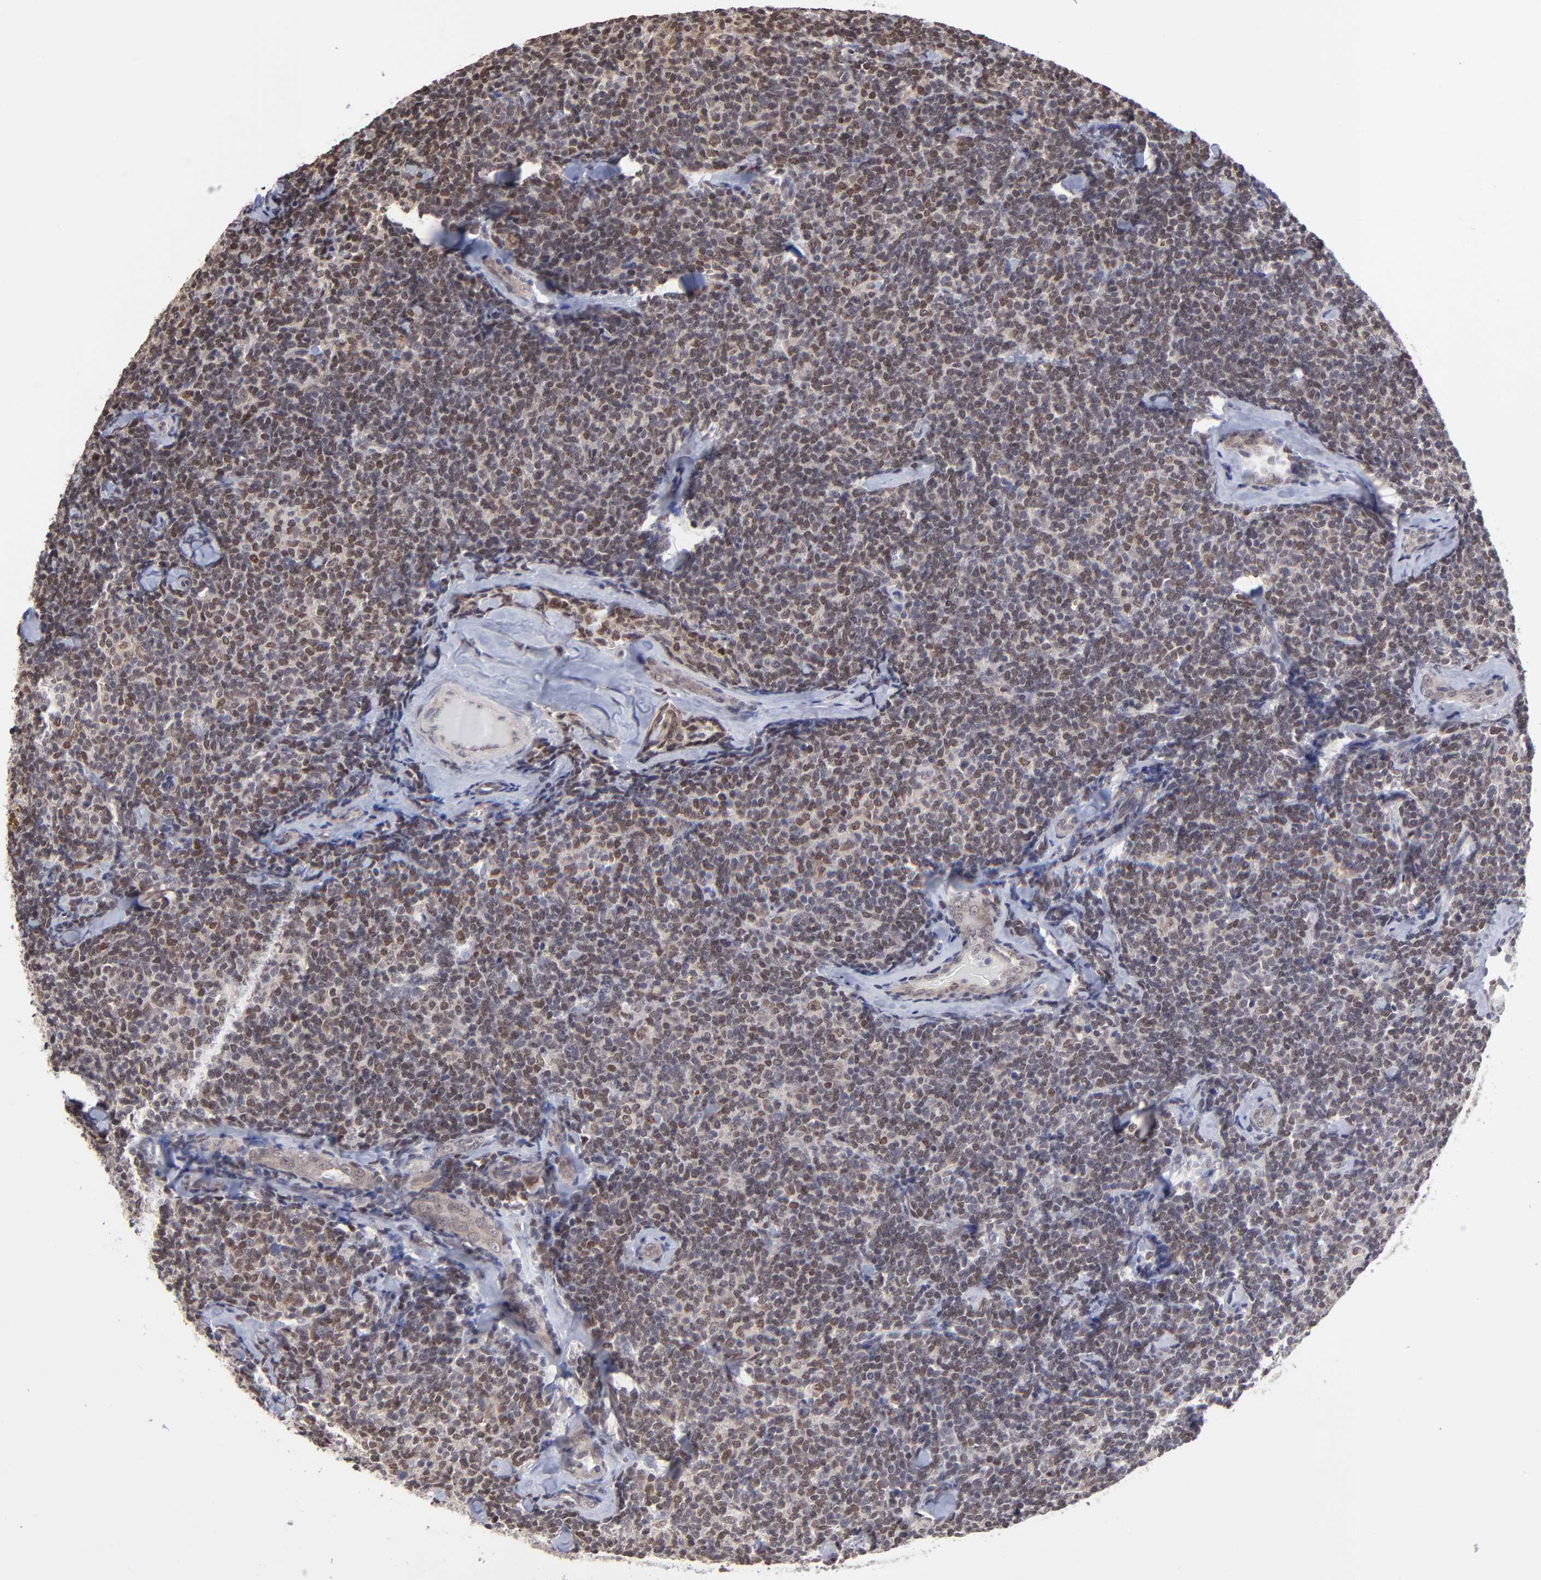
{"staining": {"intensity": "moderate", "quantity": ">75%", "location": "nuclear"}, "tissue": "lymphoma", "cell_type": "Tumor cells", "image_type": "cancer", "snomed": [{"axis": "morphology", "description": "Malignant lymphoma, non-Hodgkin's type, Low grade"}, {"axis": "topography", "description": "Lymph node"}], "caption": "This is a histology image of immunohistochemistry staining of lymphoma, which shows moderate staining in the nuclear of tumor cells.", "gene": "ZNF419", "patient": {"sex": "female", "age": 56}}